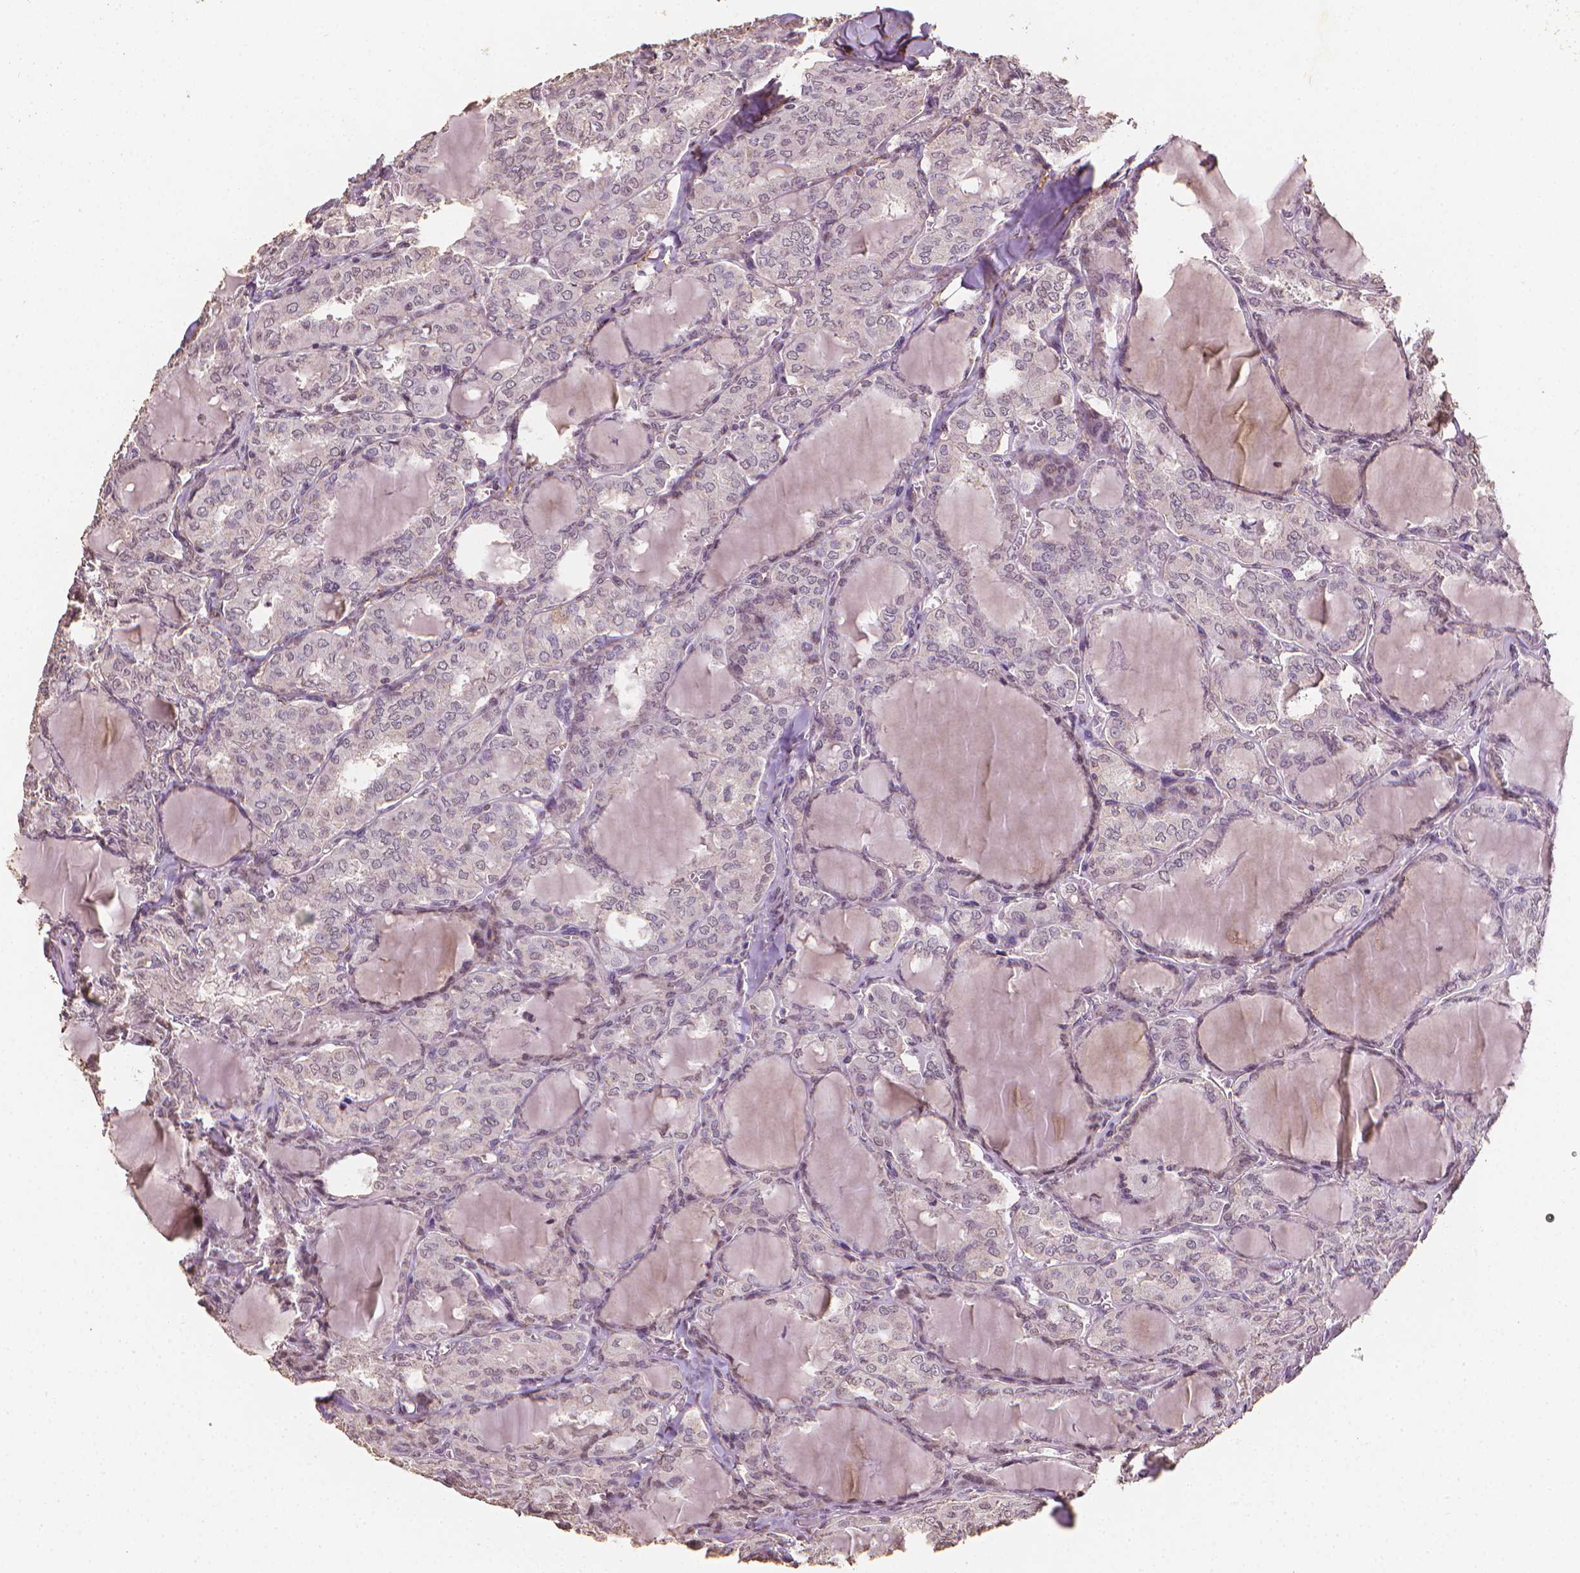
{"staining": {"intensity": "negative", "quantity": "none", "location": "none"}, "tissue": "thyroid cancer", "cell_type": "Tumor cells", "image_type": "cancer", "snomed": [{"axis": "morphology", "description": "Papillary adenocarcinoma, NOS"}, {"axis": "topography", "description": "Thyroid gland"}], "caption": "The IHC image has no significant staining in tumor cells of thyroid cancer tissue.", "gene": "DCN", "patient": {"sex": "male", "age": 20}}